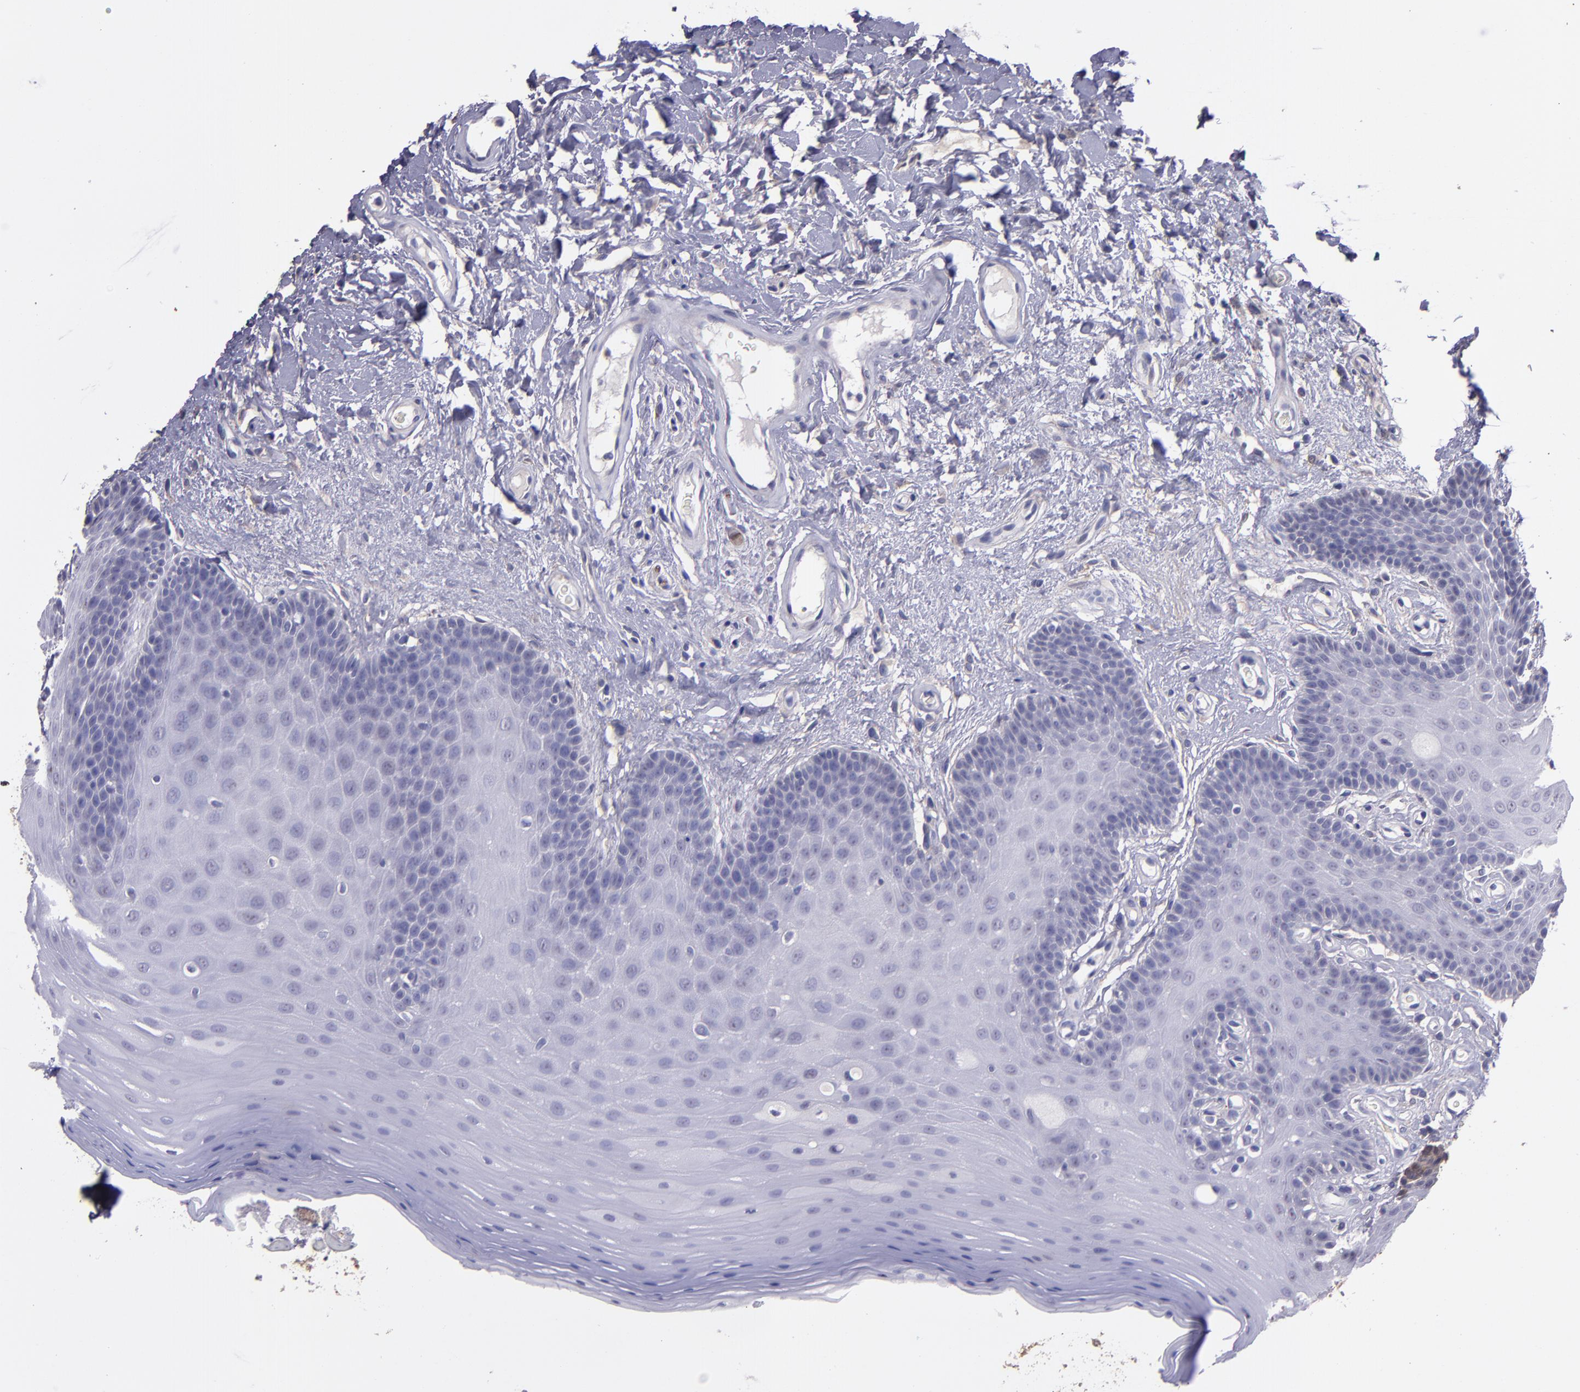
{"staining": {"intensity": "weak", "quantity": "<25%", "location": "cytoplasmic/membranous"}, "tissue": "oral mucosa", "cell_type": "Squamous epithelial cells", "image_type": "normal", "snomed": [{"axis": "morphology", "description": "Normal tissue, NOS"}, {"axis": "morphology", "description": "Squamous cell carcinoma, NOS"}, {"axis": "topography", "description": "Skeletal muscle"}, {"axis": "topography", "description": "Oral tissue"}, {"axis": "topography", "description": "Head-Neck"}], "caption": "This is a micrograph of IHC staining of unremarkable oral mucosa, which shows no expression in squamous epithelial cells.", "gene": "PAPPA", "patient": {"sex": "male", "age": 71}}